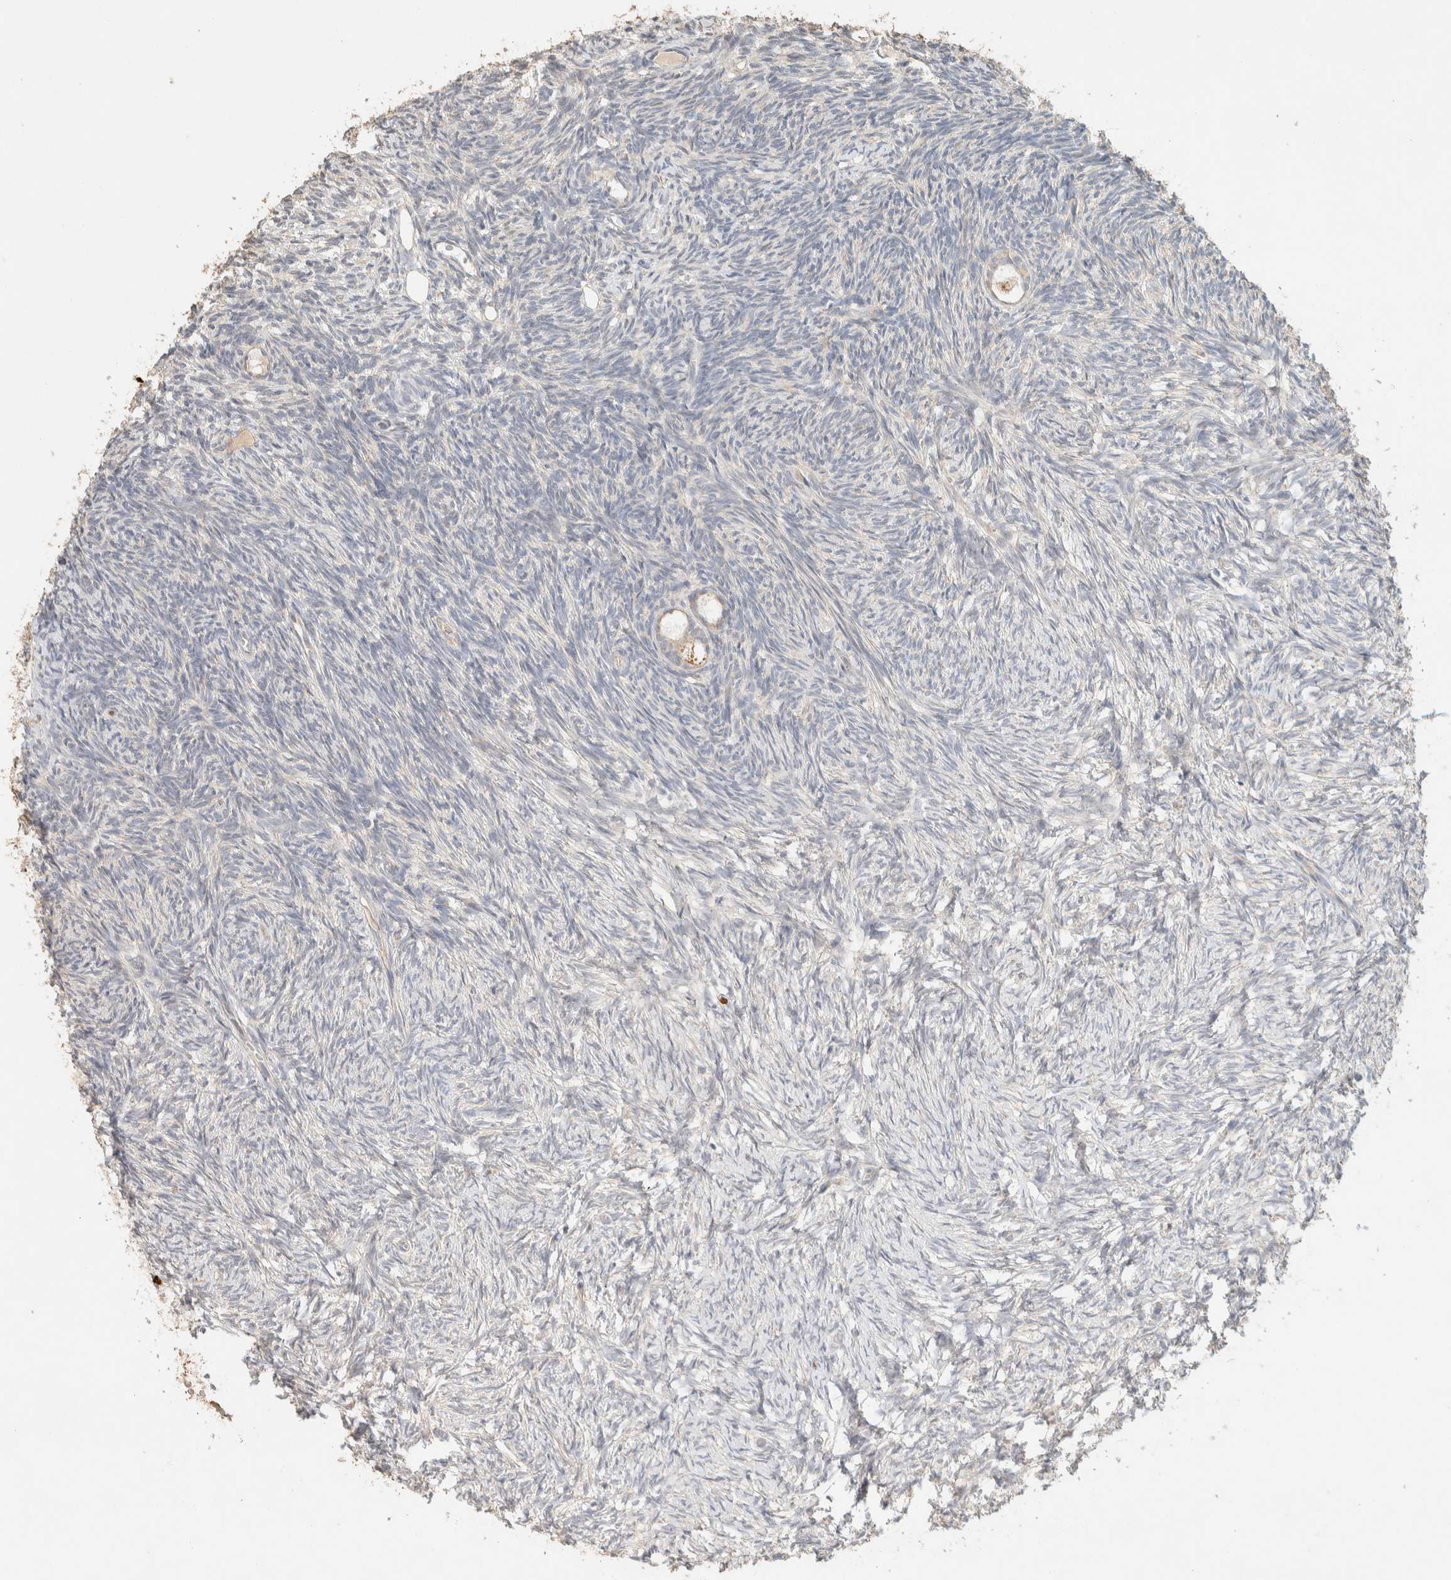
{"staining": {"intensity": "moderate", "quantity": "25%-75%", "location": "cytoplasmic/membranous"}, "tissue": "ovary", "cell_type": "Follicle cells", "image_type": "normal", "snomed": [{"axis": "morphology", "description": "Normal tissue, NOS"}, {"axis": "topography", "description": "Ovary"}], "caption": "The photomicrograph reveals immunohistochemical staining of benign ovary. There is moderate cytoplasmic/membranous positivity is appreciated in about 25%-75% of follicle cells. The staining is performed using DAB brown chromogen to label protein expression. The nuclei are counter-stained blue using hematoxylin.", "gene": "TTC3", "patient": {"sex": "female", "age": 34}}